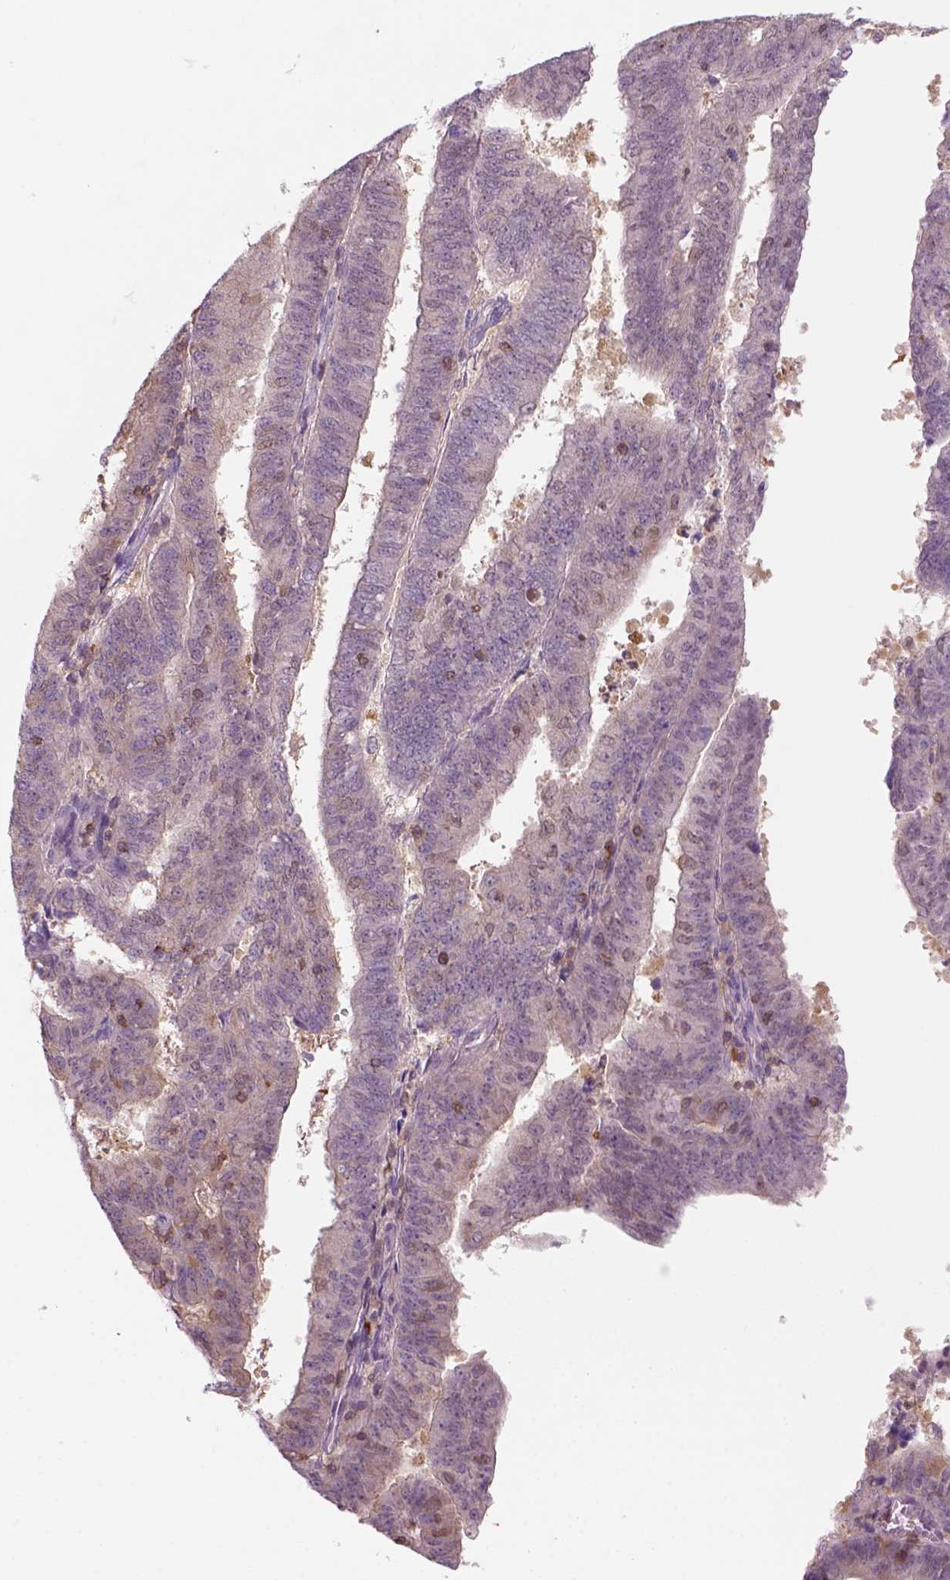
{"staining": {"intensity": "negative", "quantity": "none", "location": "none"}, "tissue": "endometrial cancer", "cell_type": "Tumor cells", "image_type": "cancer", "snomed": [{"axis": "morphology", "description": "Adenocarcinoma, NOS"}, {"axis": "topography", "description": "Endometrium"}], "caption": "Histopathology image shows no significant protein positivity in tumor cells of endometrial adenocarcinoma.", "gene": "GOT1", "patient": {"sex": "female", "age": 82}}